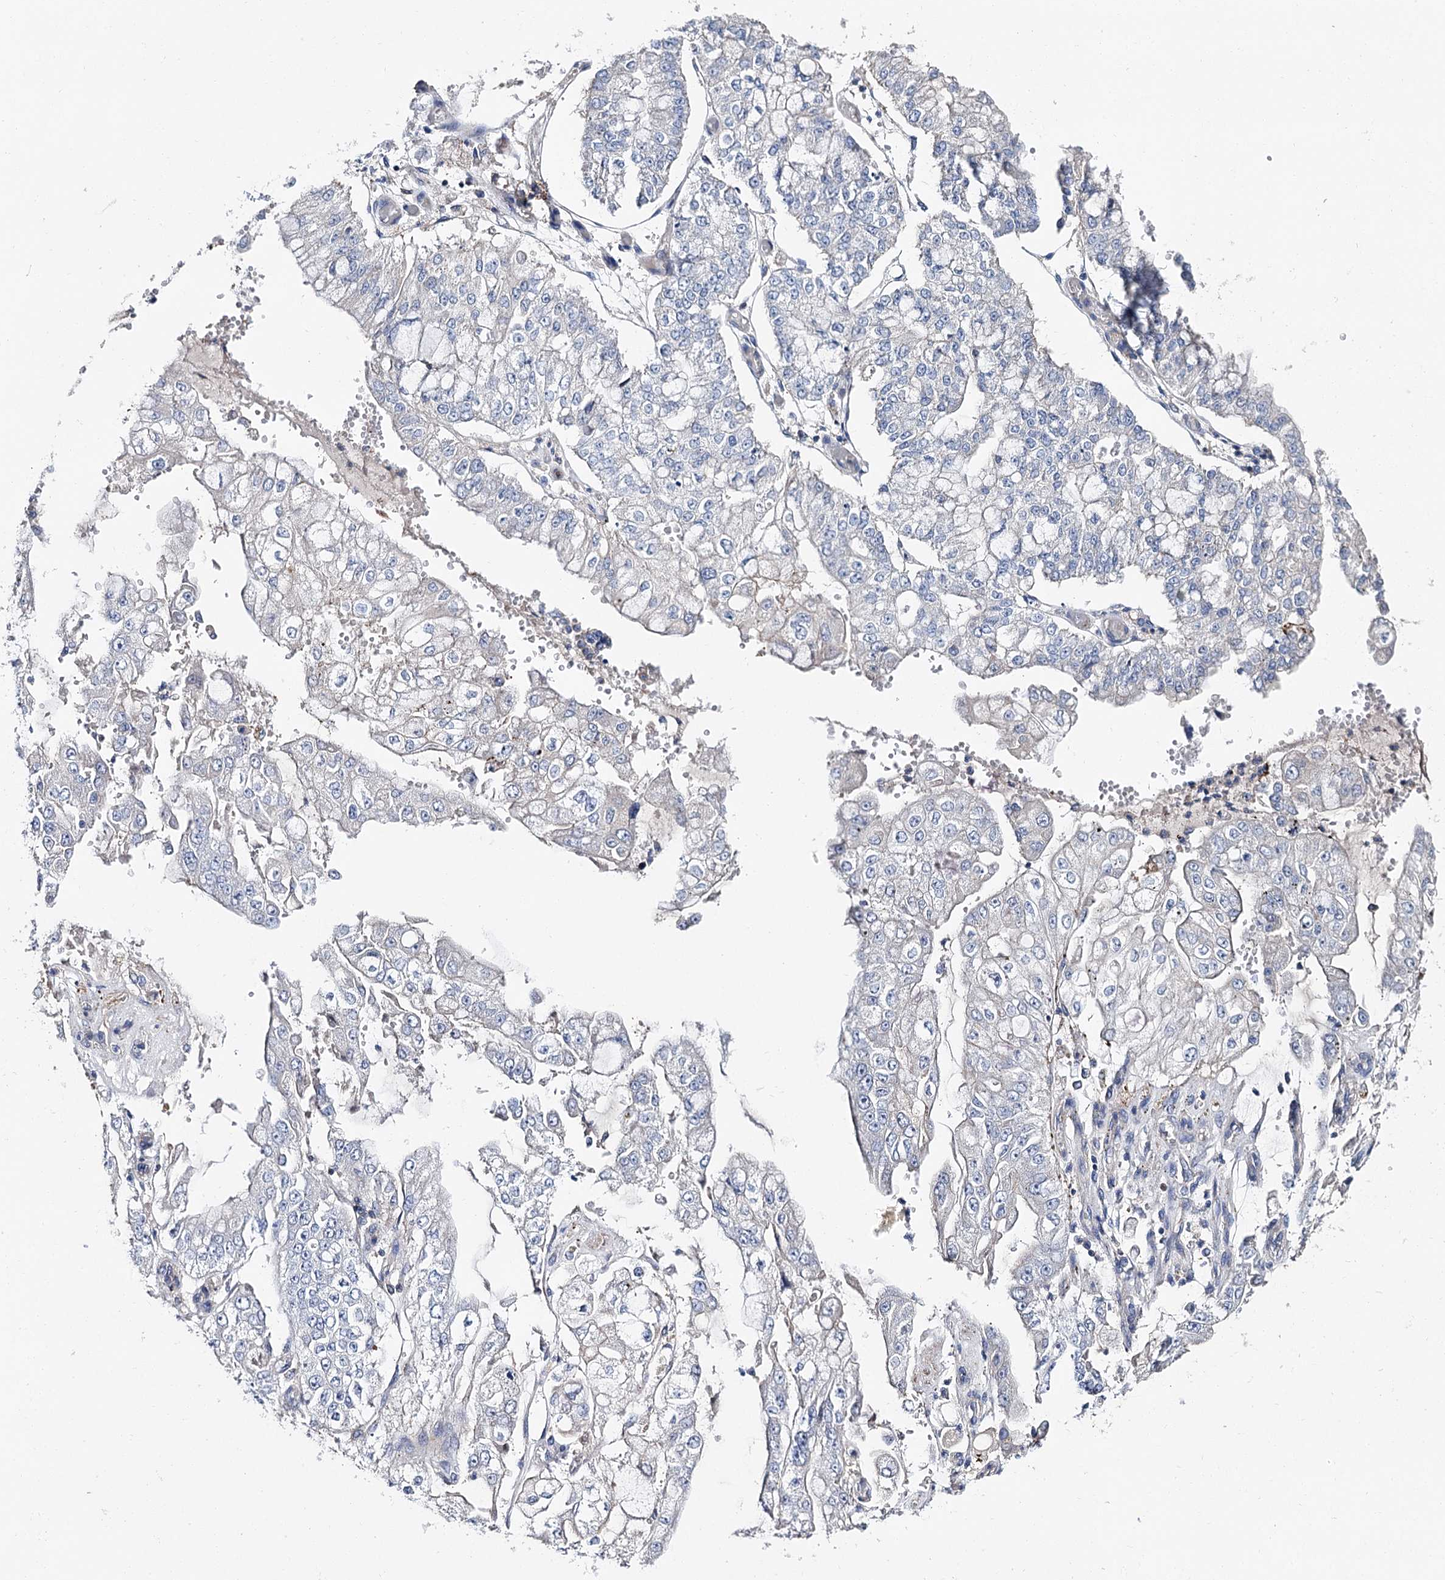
{"staining": {"intensity": "negative", "quantity": "none", "location": "none"}, "tissue": "stomach cancer", "cell_type": "Tumor cells", "image_type": "cancer", "snomed": [{"axis": "morphology", "description": "Adenocarcinoma, NOS"}, {"axis": "topography", "description": "Stomach"}], "caption": "There is no significant staining in tumor cells of adenocarcinoma (stomach).", "gene": "EPYC", "patient": {"sex": "male", "age": 76}}